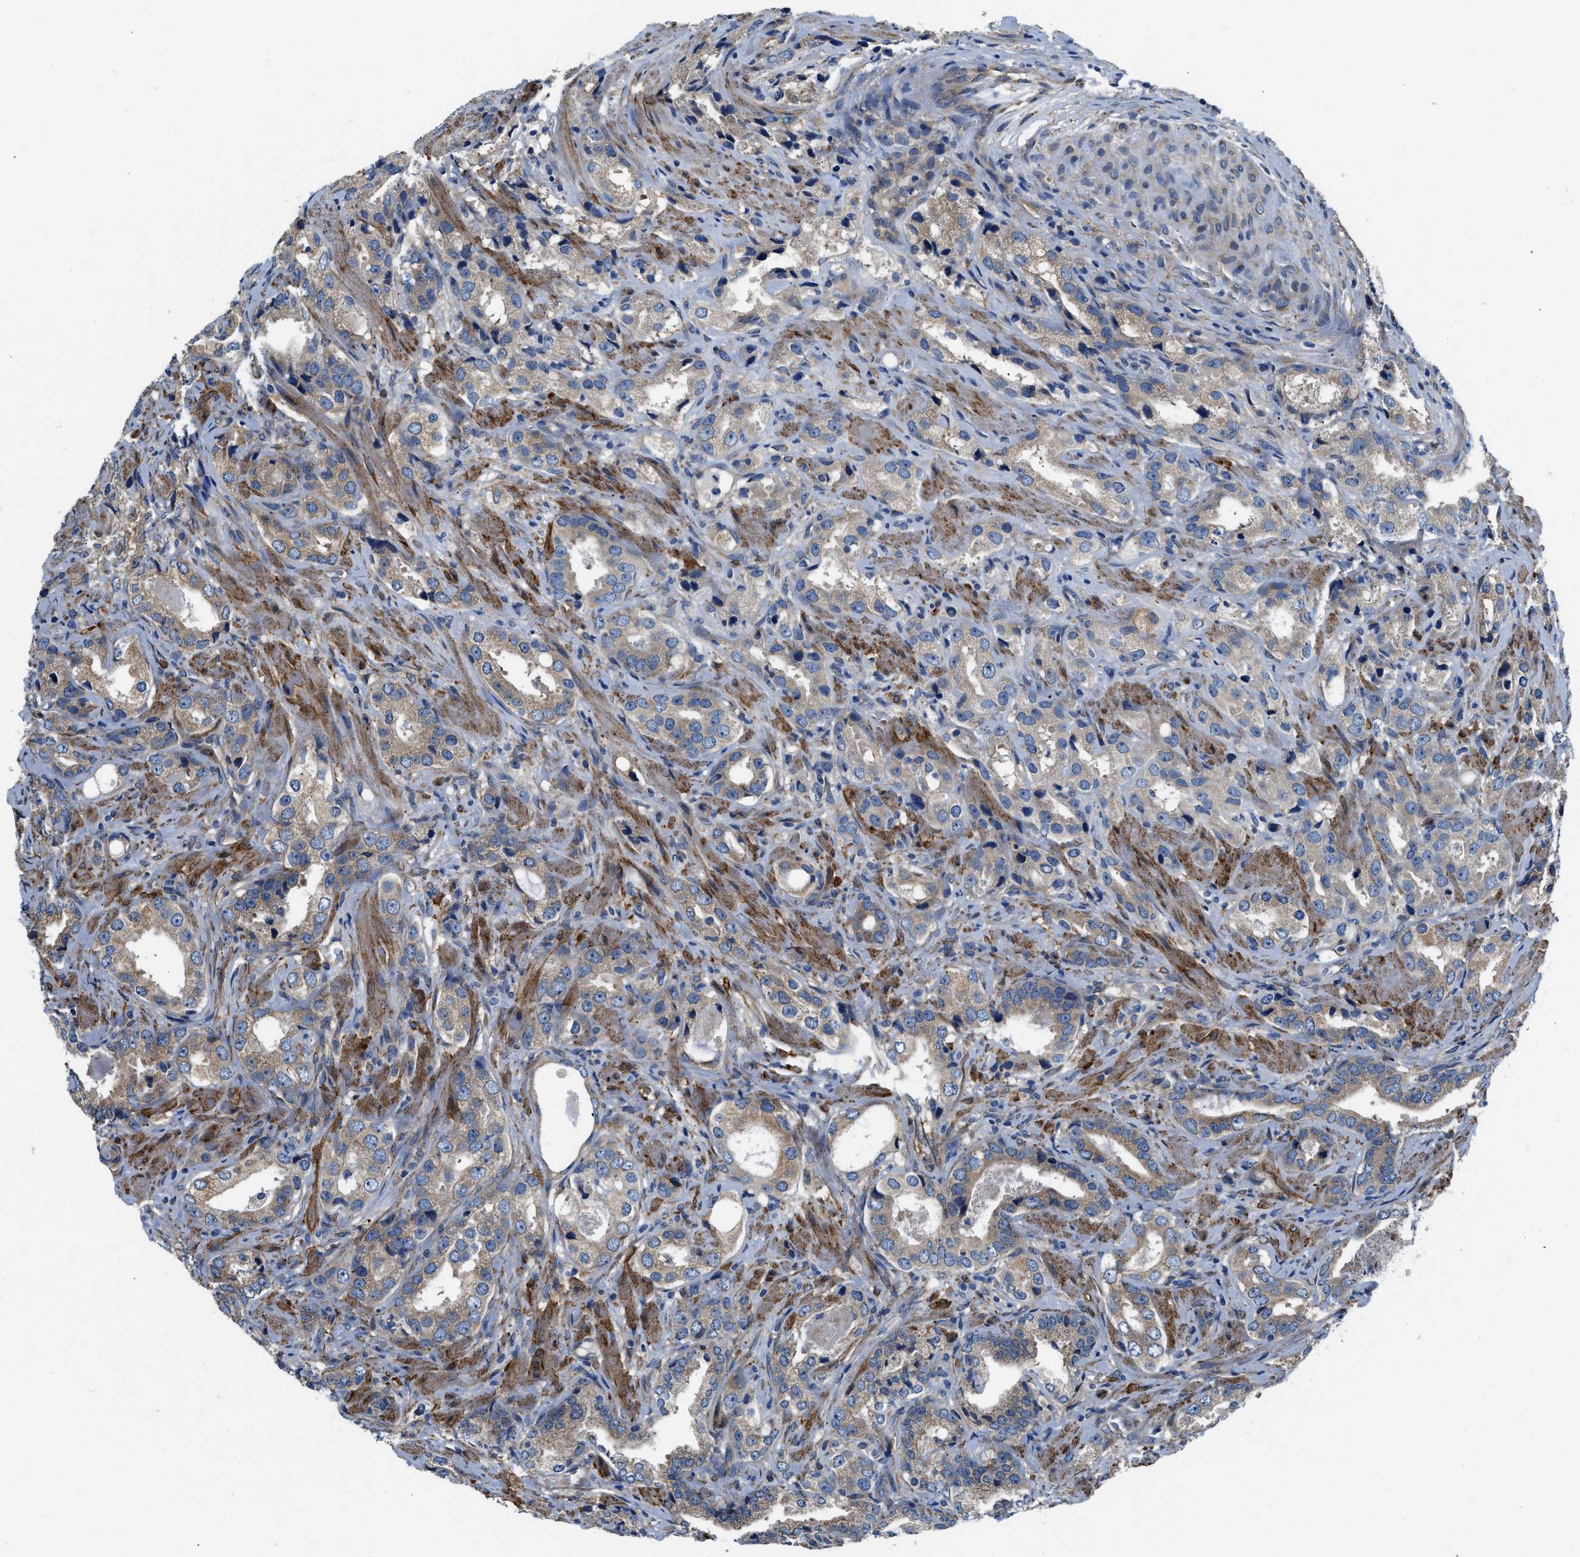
{"staining": {"intensity": "moderate", "quantity": "25%-75%", "location": "cytoplasmic/membranous"}, "tissue": "prostate cancer", "cell_type": "Tumor cells", "image_type": "cancer", "snomed": [{"axis": "morphology", "description": "Adenocarcinoma, High grade"}, {"axis": "topography", "description": "Prostate"}], "caption": "Moderate cytoplasmic/membranous staining is seen in about 25%-75% of tumor cells in prostate cancer. The protein is shown in brown color, while the nuclei are stained blue.", "gene": "ARL6IP5", "patient": {"sex": "male", "age": 63}}